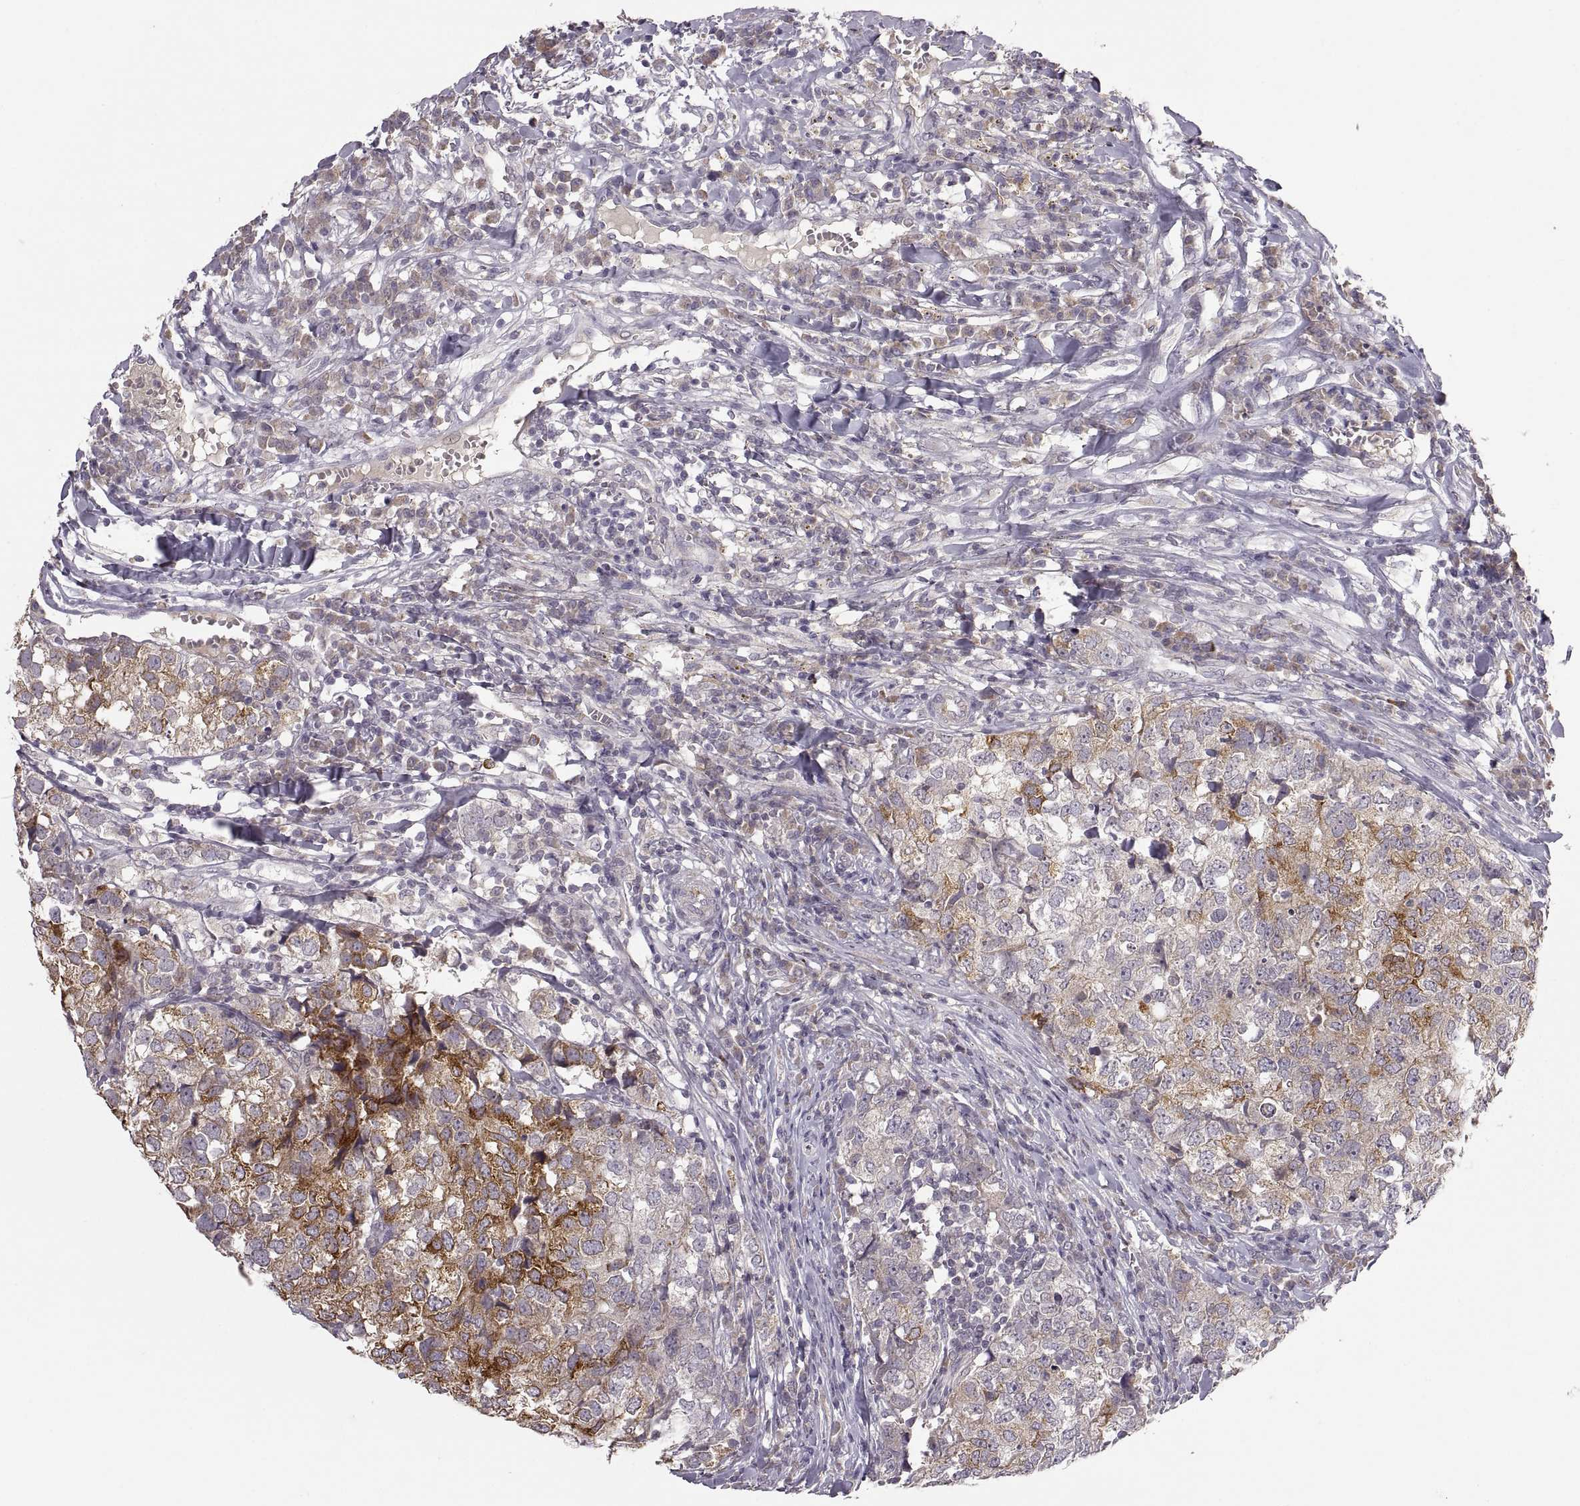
{"staining": {"intensity": "strong", "quantity": "<25%", "location": "cytoplasmic/membranous"}, "tissue": "breast cancer", "cell_type": "Tumor cells", "image_type": "cancer", "snomed": [{"axis": "morphology", "description": "Duct carcinoma"}, {"axis": "topography", "description": "Breast"}], "caption": "The micrograph exhibits staining of breast cancer (infiltrating ductal carcinoma), revealing strong cytoplasmic/membranous protein staining (brown color) within tumor cells. (Stains: DAB in brown, nuclei in blue, Microscopy: brightfield microscopy at high magnification).", "gene": "HMGCR", "patient": {"sex": "female", "age": 30}}